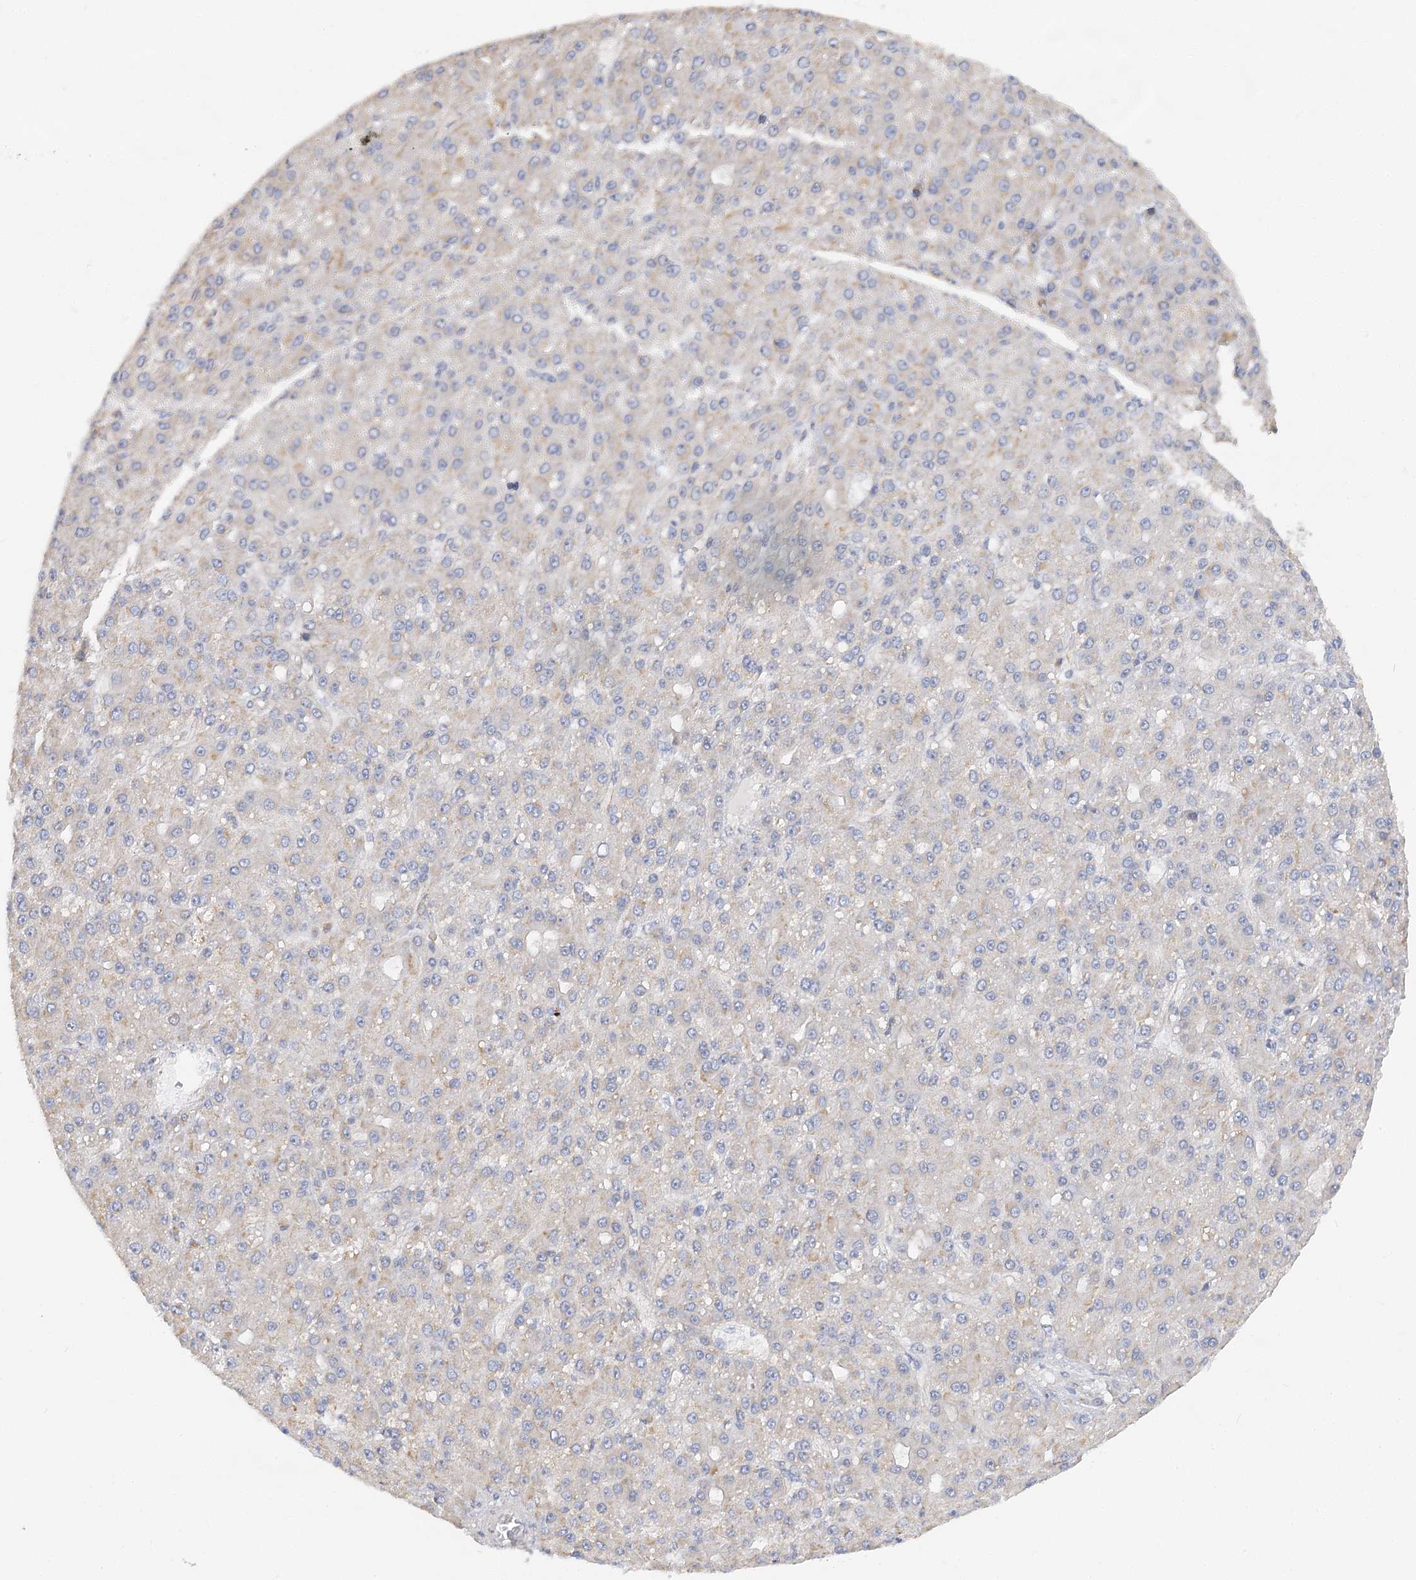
{"staining": {"intensity": "weak", "quantity": "25%-75%", "location": "cytoplasmic/membranous"}, "tissue": "liver cancer", "cell_type": "Tumor cells", "image_type": "cancer", "snomed": [{"axis": "morphology", "description": "Carcinoma, Hepatocellular, NOS"}, {"axis": "topography", "description": "Liver"}], "caption": "The image exhibits a brown stain indicating the presence of a protein in the cytoplasmic/membranous of tumor cells in hepatocellular carcinoma (liver). (Stains: DAB (3,3'-diaminobenzidine) in brown, nuclei in blue, Microscopy: brightfield microscopy at high magnification).", "gene": "NELL2", "patient": {"sex": "male", "age": 67}}